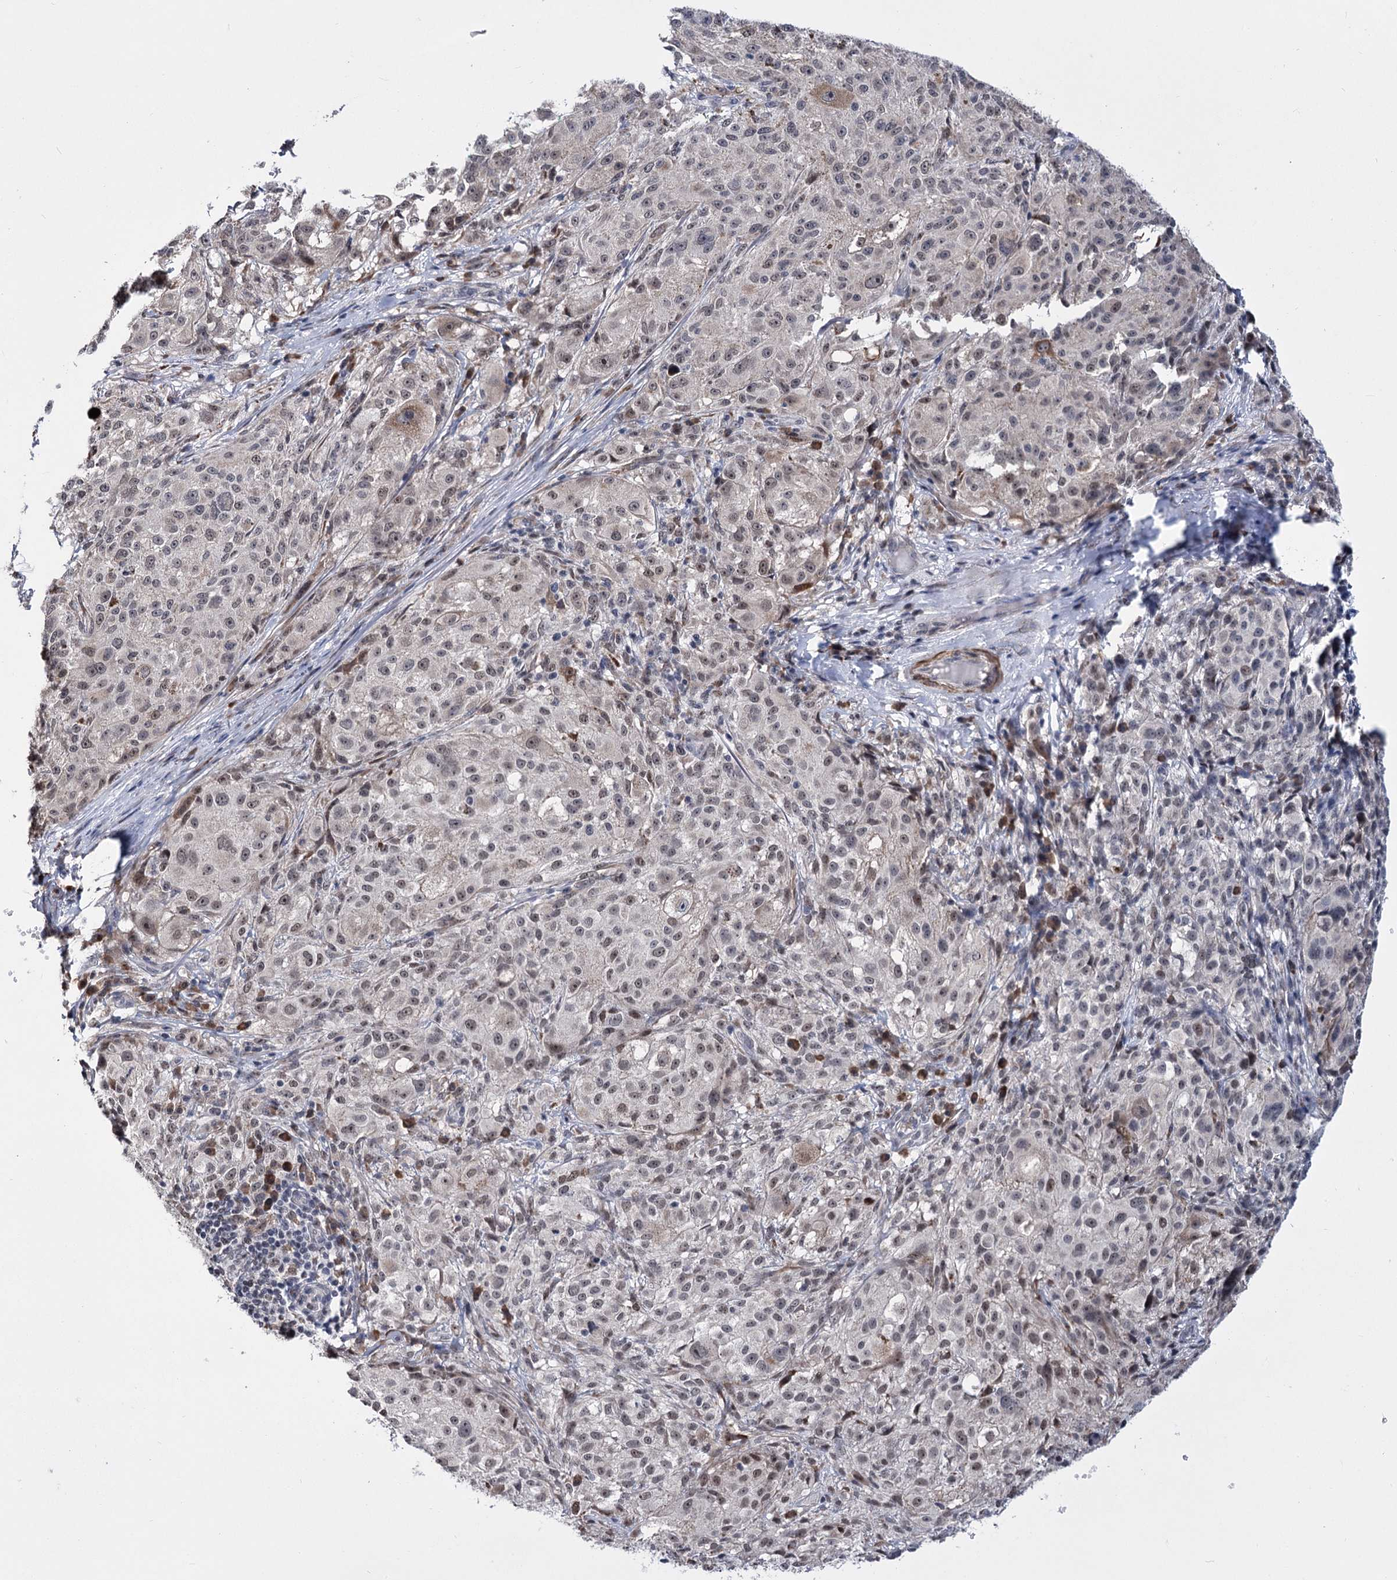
{"staining": {"intensity": "moderate", "quantity": "<25%", "location": "cytoplasmic/membranous,nuclear"}, "tissue": "melanoma", "cell_type": "Tumor cells", "image_type": "cancer", "snomed": [{"axis": "morphology", "description": "Necrosis, NOS"}, {"axis": "morphology", "description": "Malignant melanoma, NOS"}, {"axis": "topography", "description": "Skin"}], "caption": "Immunohistochemistry staining of malignant melanoma, which displays low levels of moderate cytoplasmic/membranous and nuclear positivity in about <25% of tumor cells indicating moderate cytoplasmic/membranous and nuclear protein expression. The staining was performed using DAB (brown) for protein detection and nuclei were counterstained in hematoxylin (blue).", "gene": "PPRC1", "patient": {"sex": "female", "age": 87}}